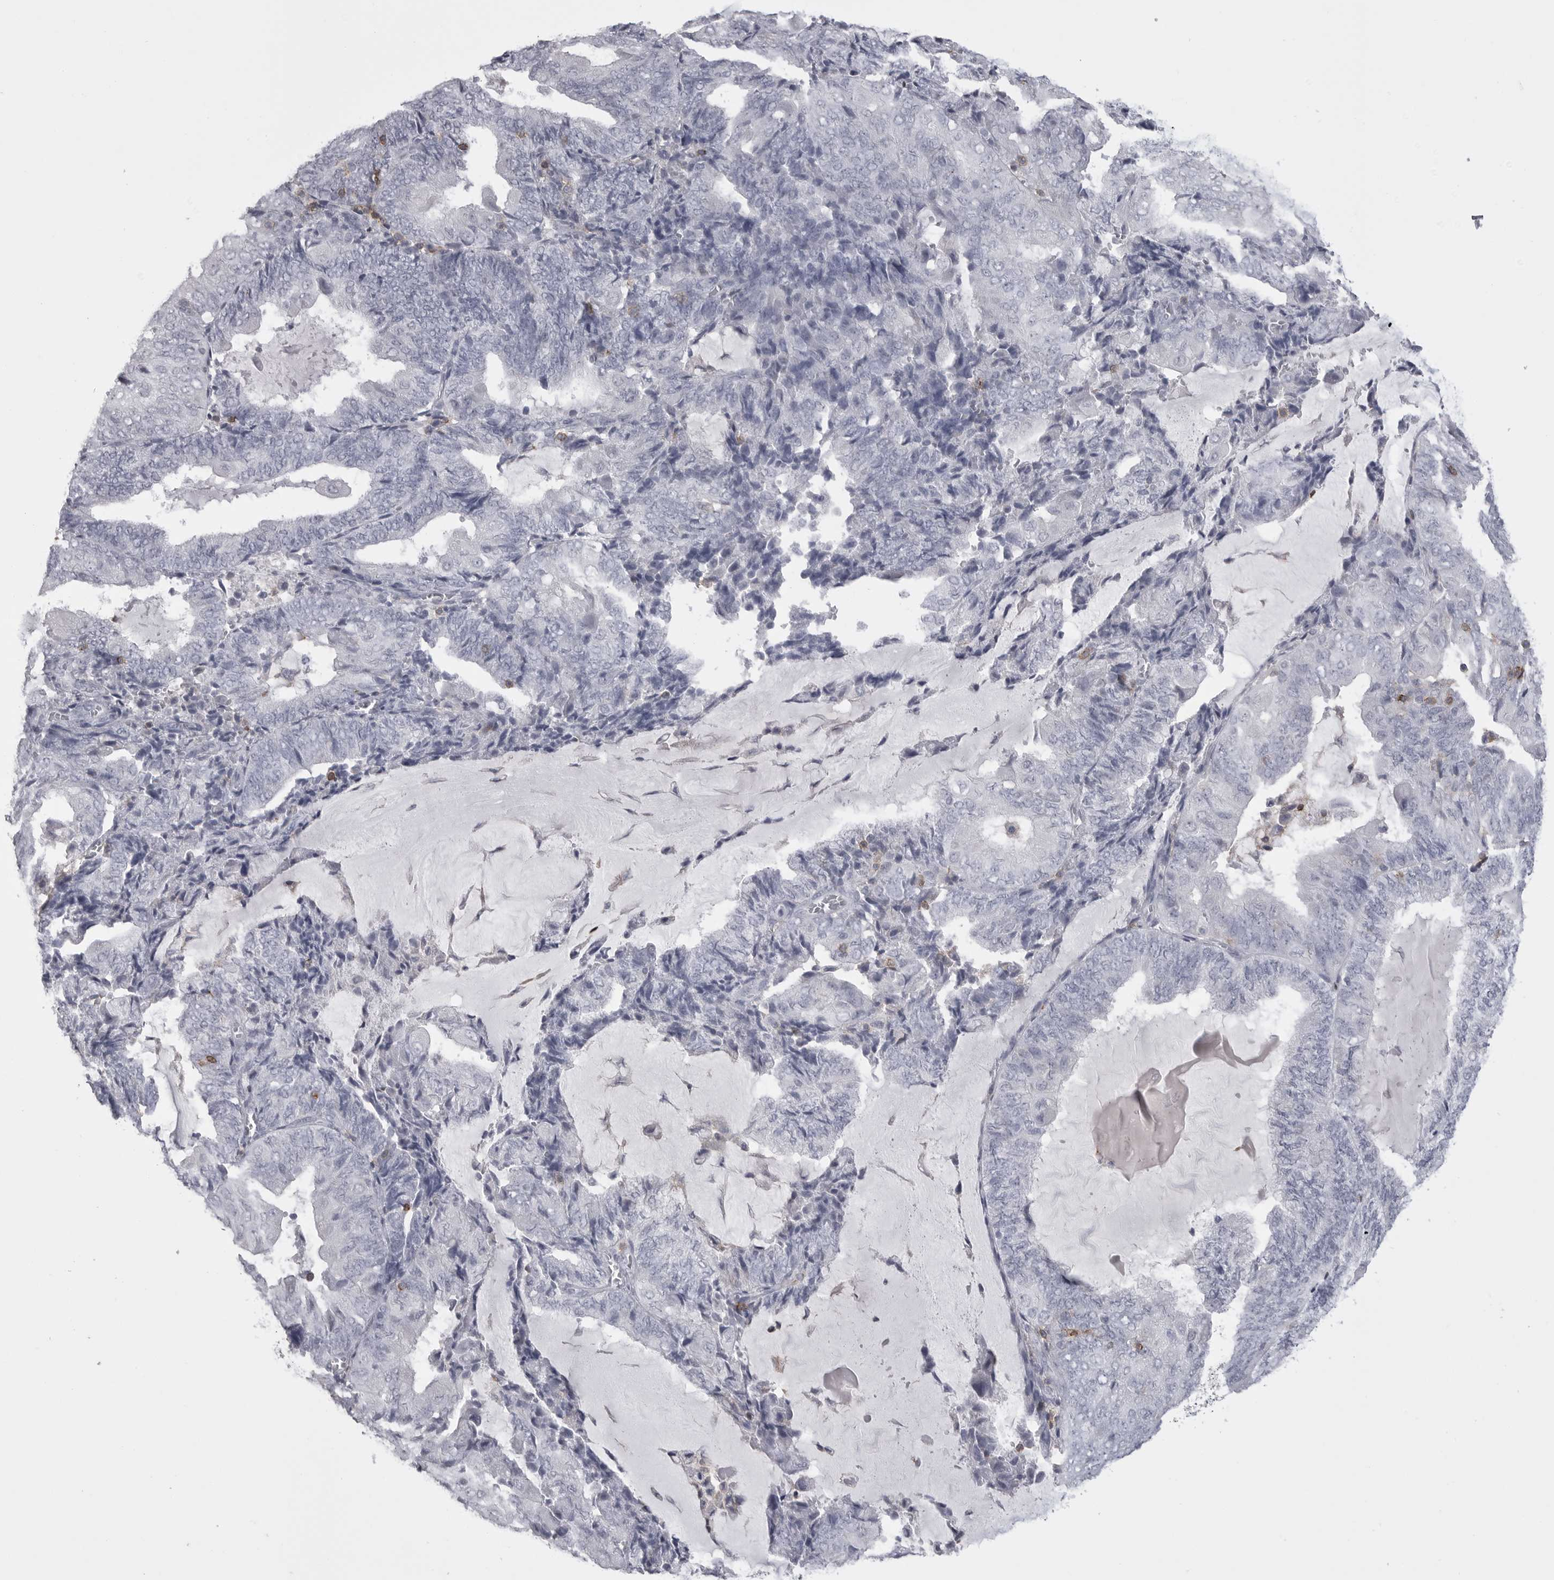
{"staining": {"intensity": "negative", "quantity": "none", "location": "none"}, "tissue": "endometrial cancer", "cell_type": "Tumor cells", "image_type": "cancer", "snomed": [{"axis": "morphology", "description": "Adenocarcinoma, NOS"}, {"axis": "topography", "description": "Endometrium"}], "caption": "This is a micrograph of immunohistochemistry (IHC) staining of adenocarcinoma (endometrial), which shows no staining in tumor cells.", "gene": "ITGAL", "patient": {"sex": "female", "age": 81}}